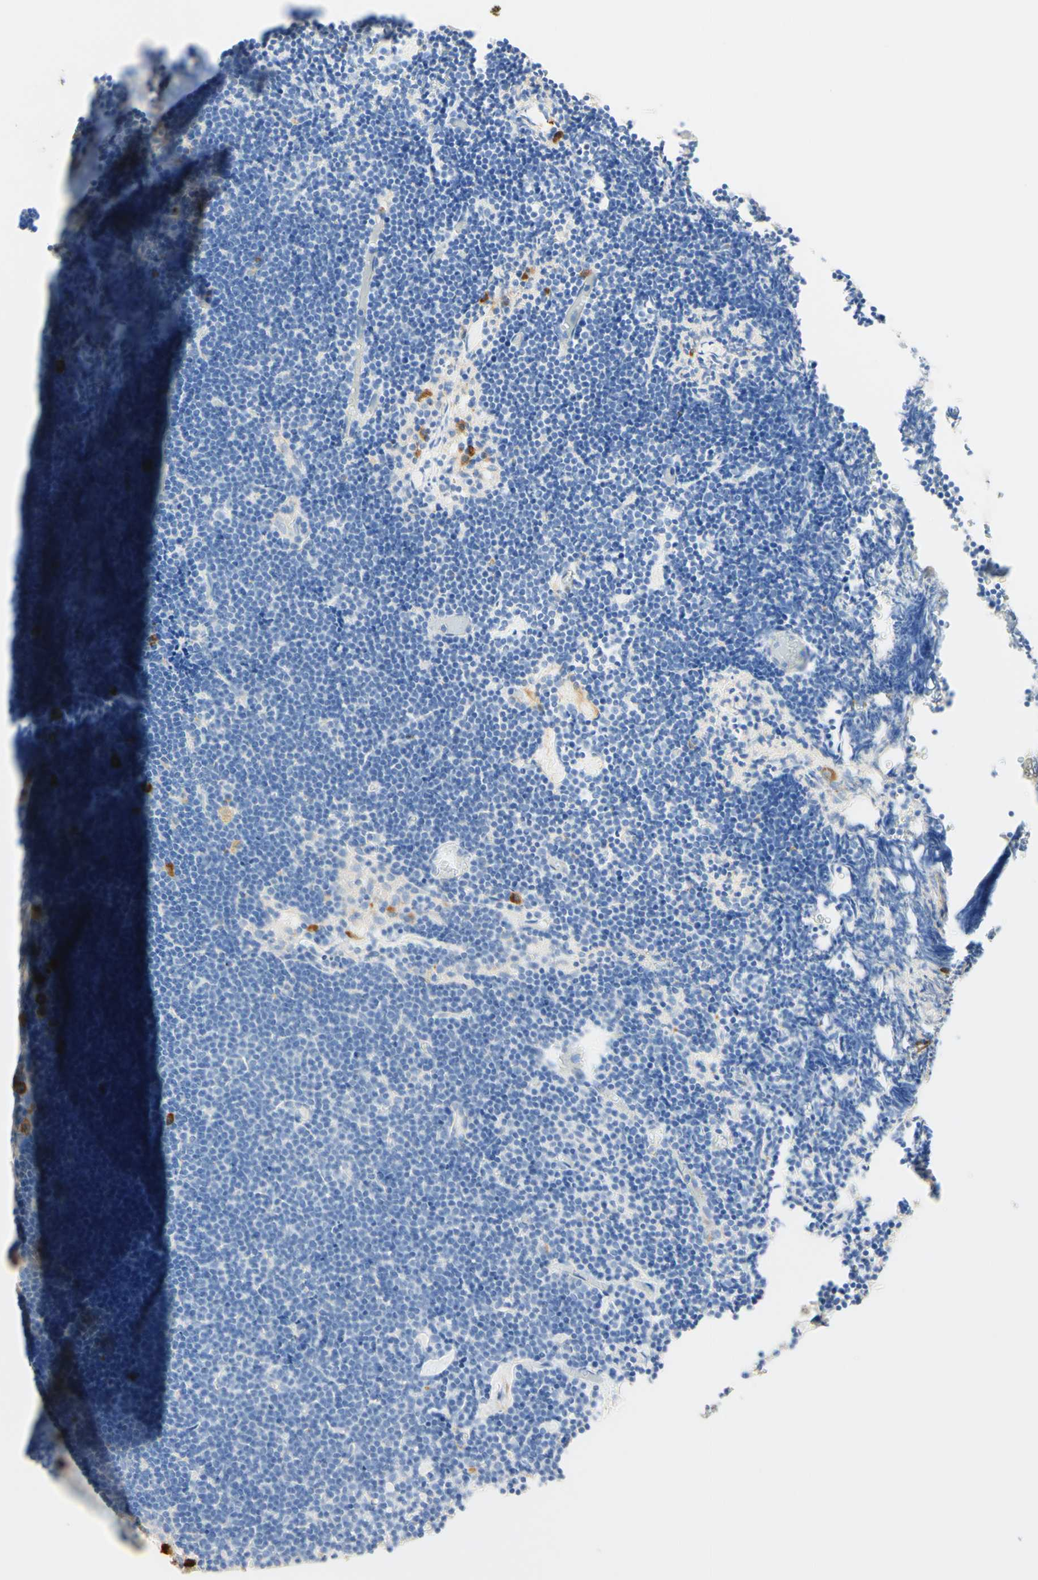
{"staining": {"intensity": "negative", "quantity": "none", "location": "none"}, "tissue": "lymph node", "cell_type": "Germinal center cells", "image_type": "normal", "snomed": [{"axis": "morphology", "description": "Normal tissue, NOS"}, {"axis": "topography", "description": "Lymph node"}], "caption": "This is an immunohistochemistry image of benign human lymph node. There is no staining in germinal center cells.", "gene": "CD63", "patient": {"sex": "male", "age": 63}}